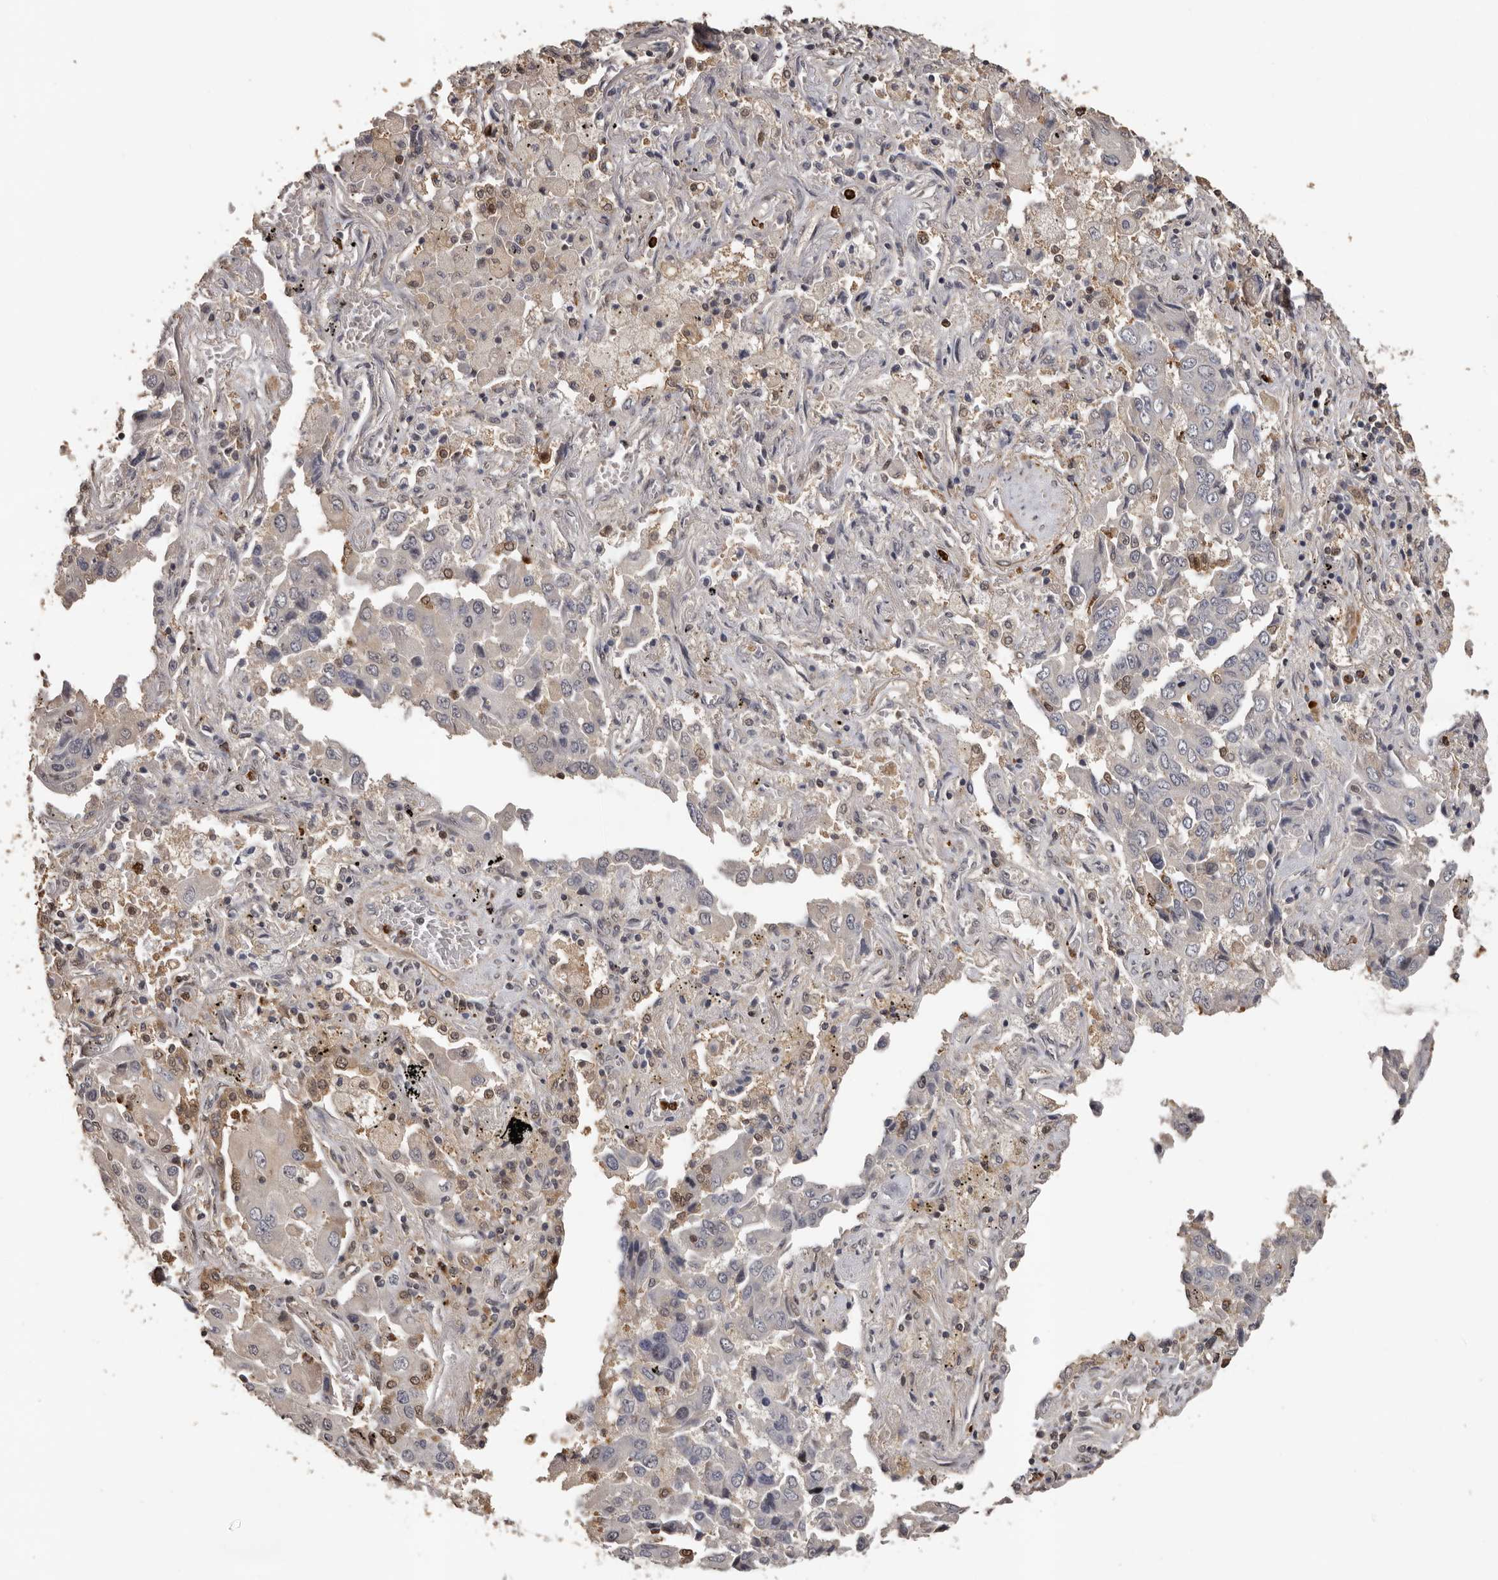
{"staining": {"intensity": "negative", "quantity": "none", "location": "none"}, "tissue": "lung cancer", "cell_type": "Tumor cells", "image_type": "cancer", "snomed": [{"axis": "morphology", "description": "Adenocarcinoma, NOS"}, {"axis": "topography", "description": "Lung"}], "caption": "This is an immunohistochemistry (IHC) micrograph of human lung cancer. There is no staining in tumor cells.", "gene": "KIF2B", "patient": {"sex": "female", "age": 65}}